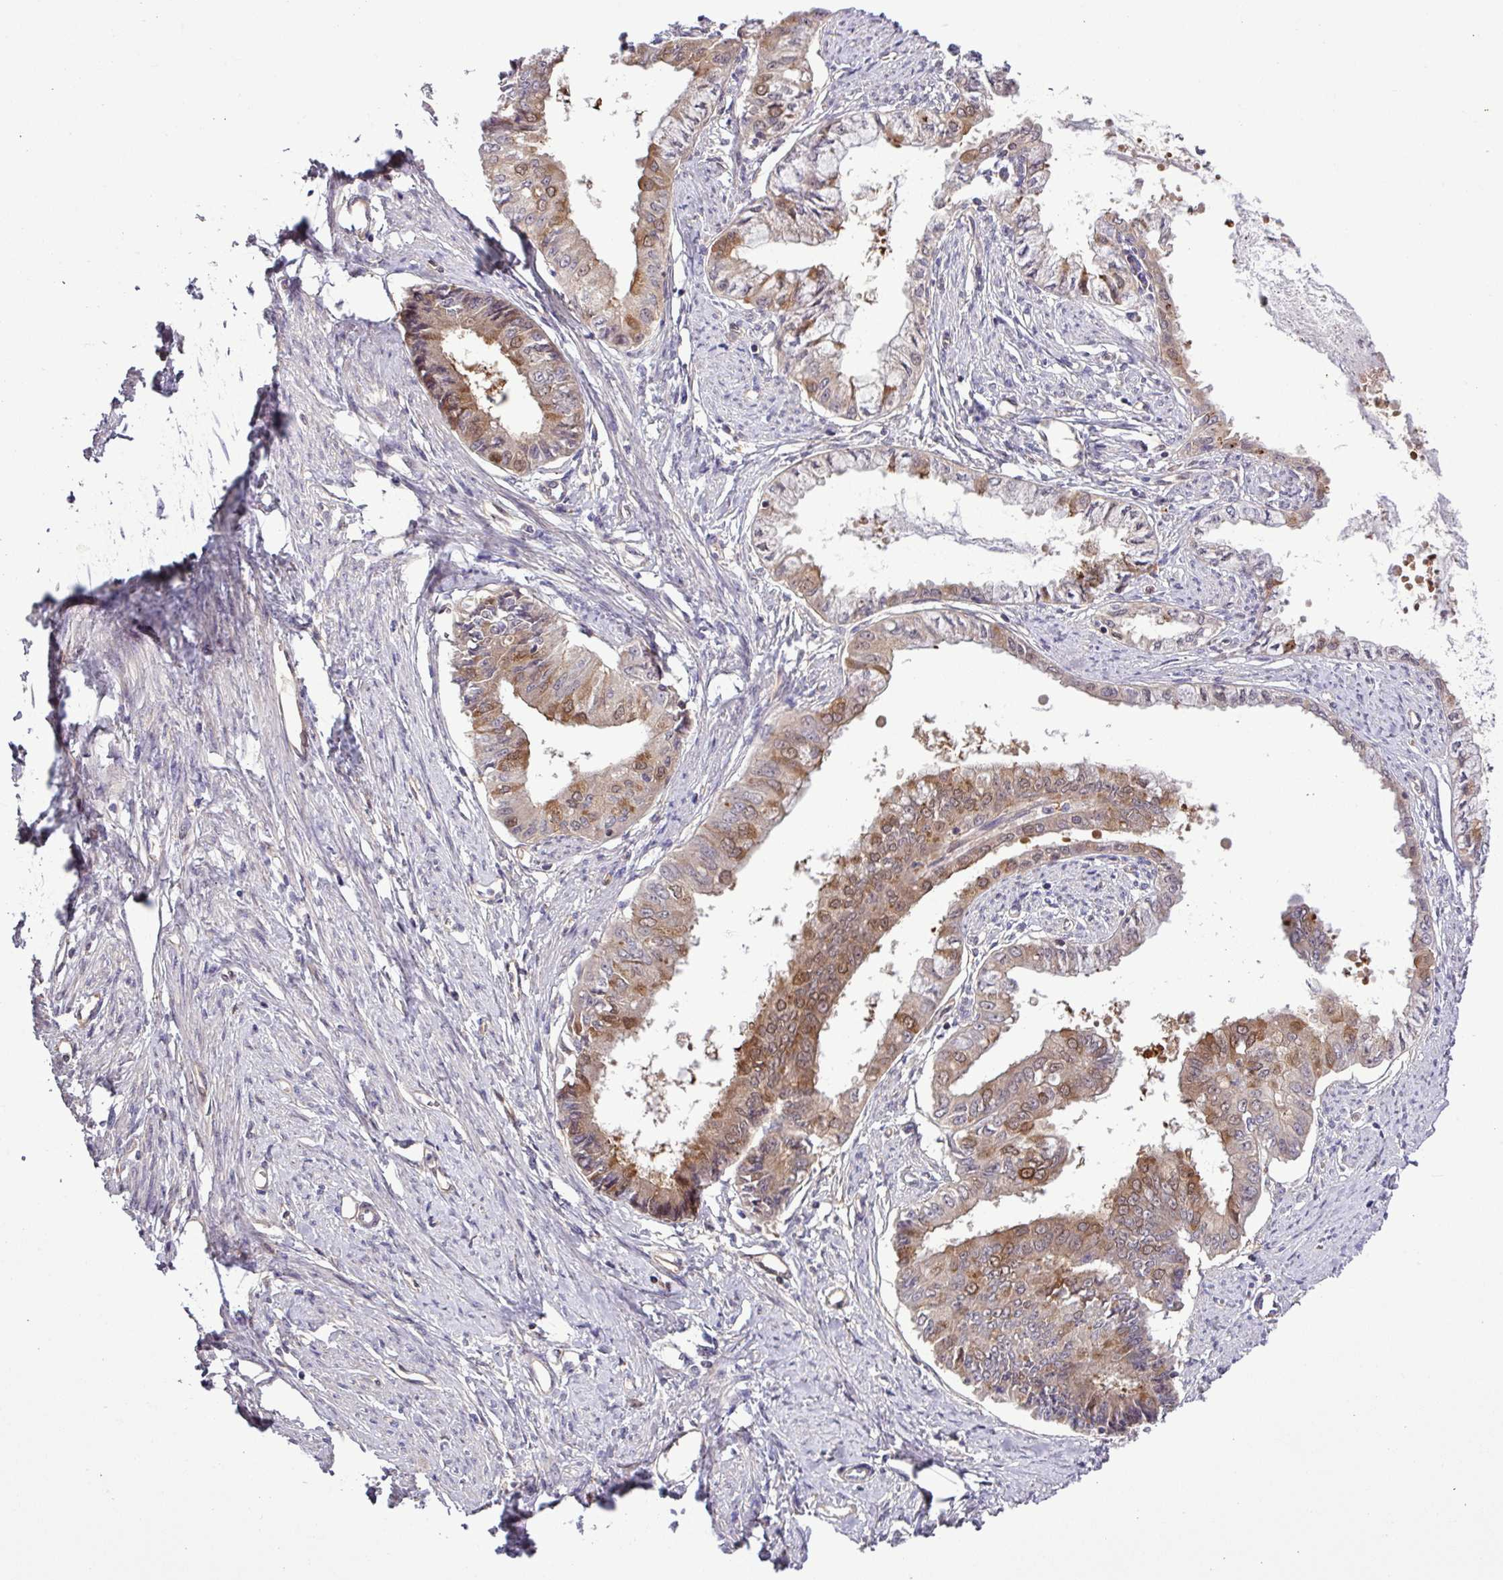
{"staining": {"intensity": "moderate", "quantity": "25%-75%", "location": "cytoplasmic/membranous,nuclear"}, "tissue": "endometrial cancer", "cell_type": "Tumor cells", "image_type": "cancer", "snomed": [{"axis": "morphology", "description": "Adenocarcinoma, NOS"}, {"axis": "topography", "description": "Endometrium"}], "caption": "A medium amount of moderate cytoplasmic/membranous and nuclear staining is identified in about 25%-75% of tumor cells in endometrial adenocarcinoma tissue.", "gene": "CARHSP1", "patient": {"sex": "female", "age": 76}}